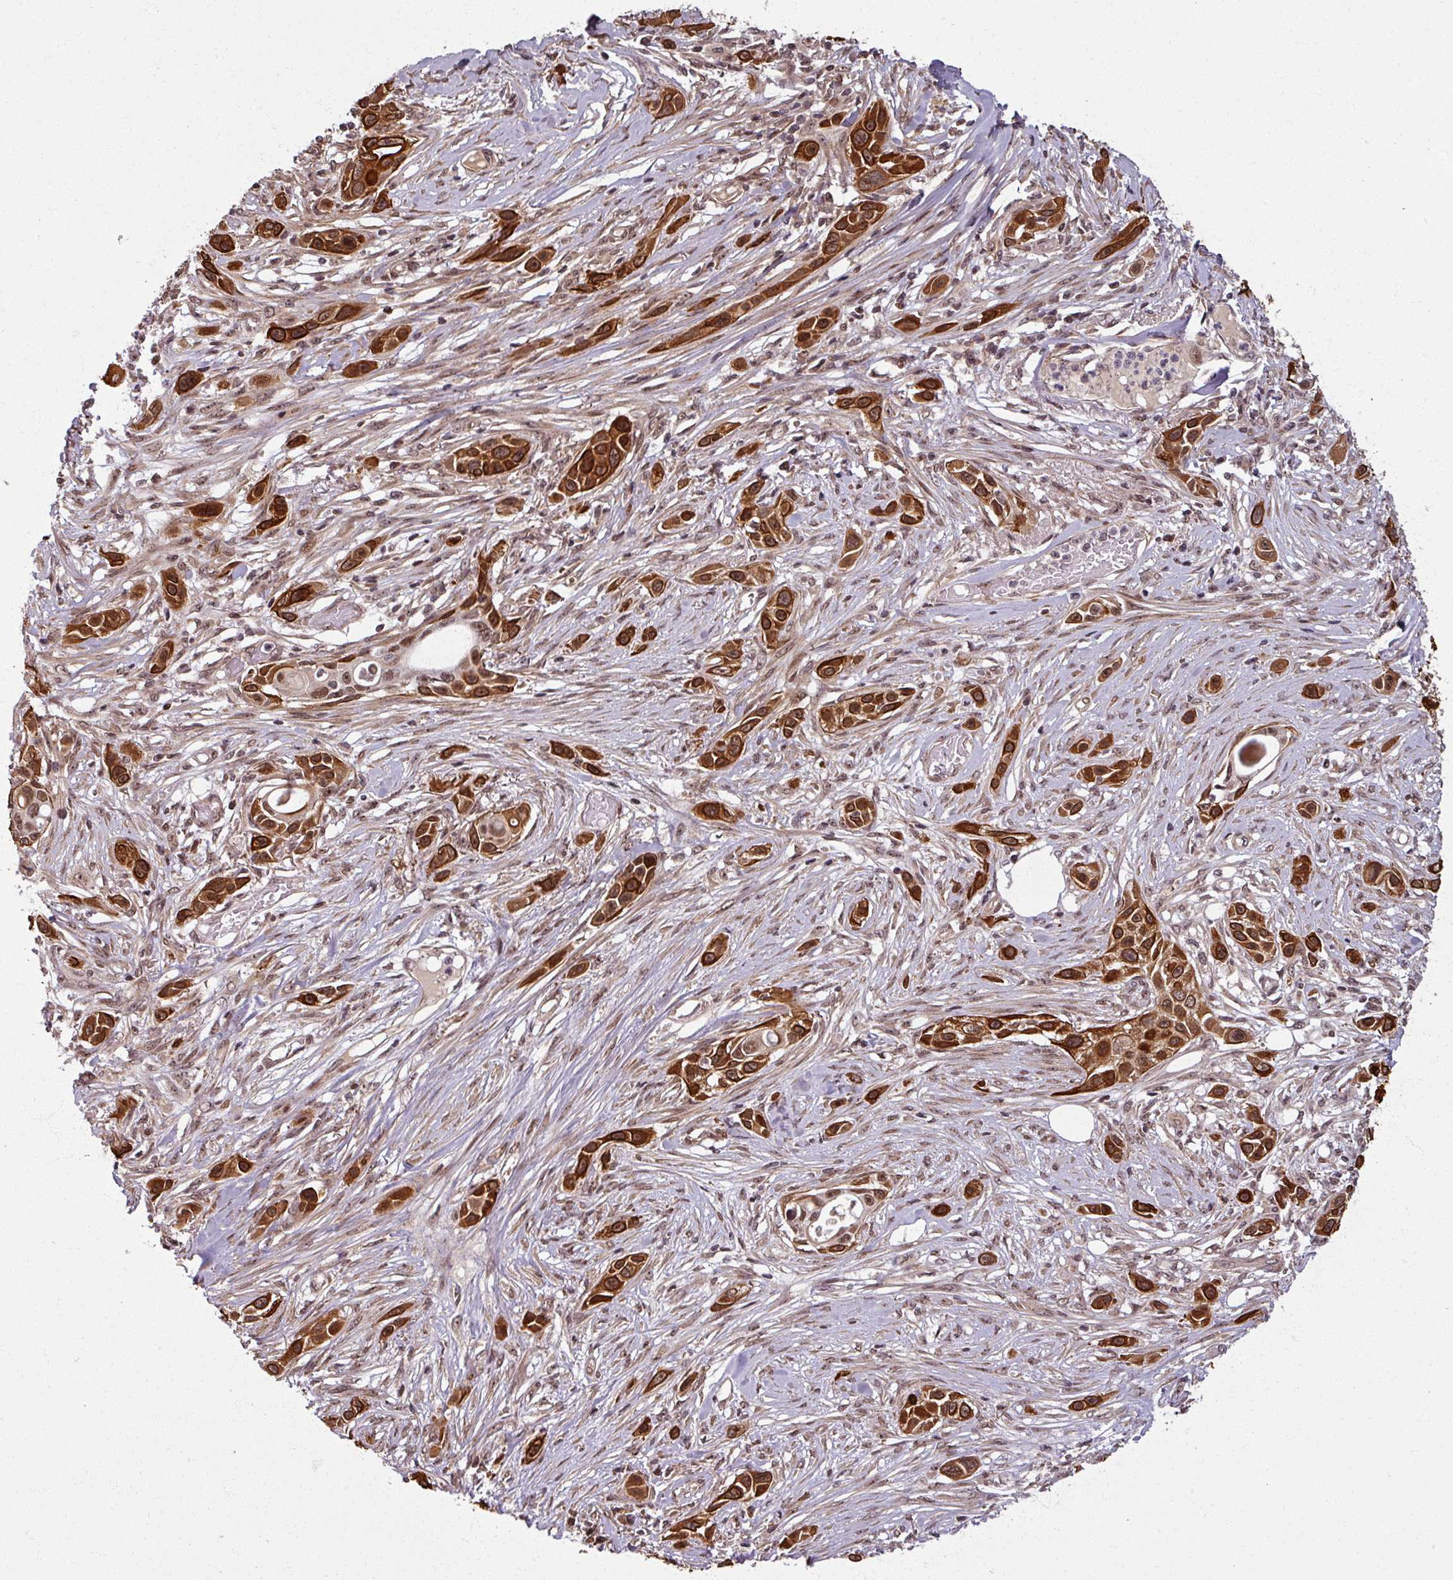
{"staining": {"intensity": "strong", "quantity": ">75%", "location": "cytoplasmic/membranous,nuclear"}, "tissue": "skin cancer", "cell_type": "Tumor cells", "image_type": "cancer", "snomed": [{"axis": "morphology", "description": "Squamous cell carcinoma, NOS"}, {"axis": "topography", "description": "Skin"}], "caption": "DAB (3,3'-diaminobenzidine) immunohistochemical staining of human skin cancer demonstrates strong cytoplasmic/membranous and nuclear protein expression in about >75% of tumor cells. Nuclei are stained in blue.", "gene": "SWI5", "patient": {"sex": "female", "age": 69}}